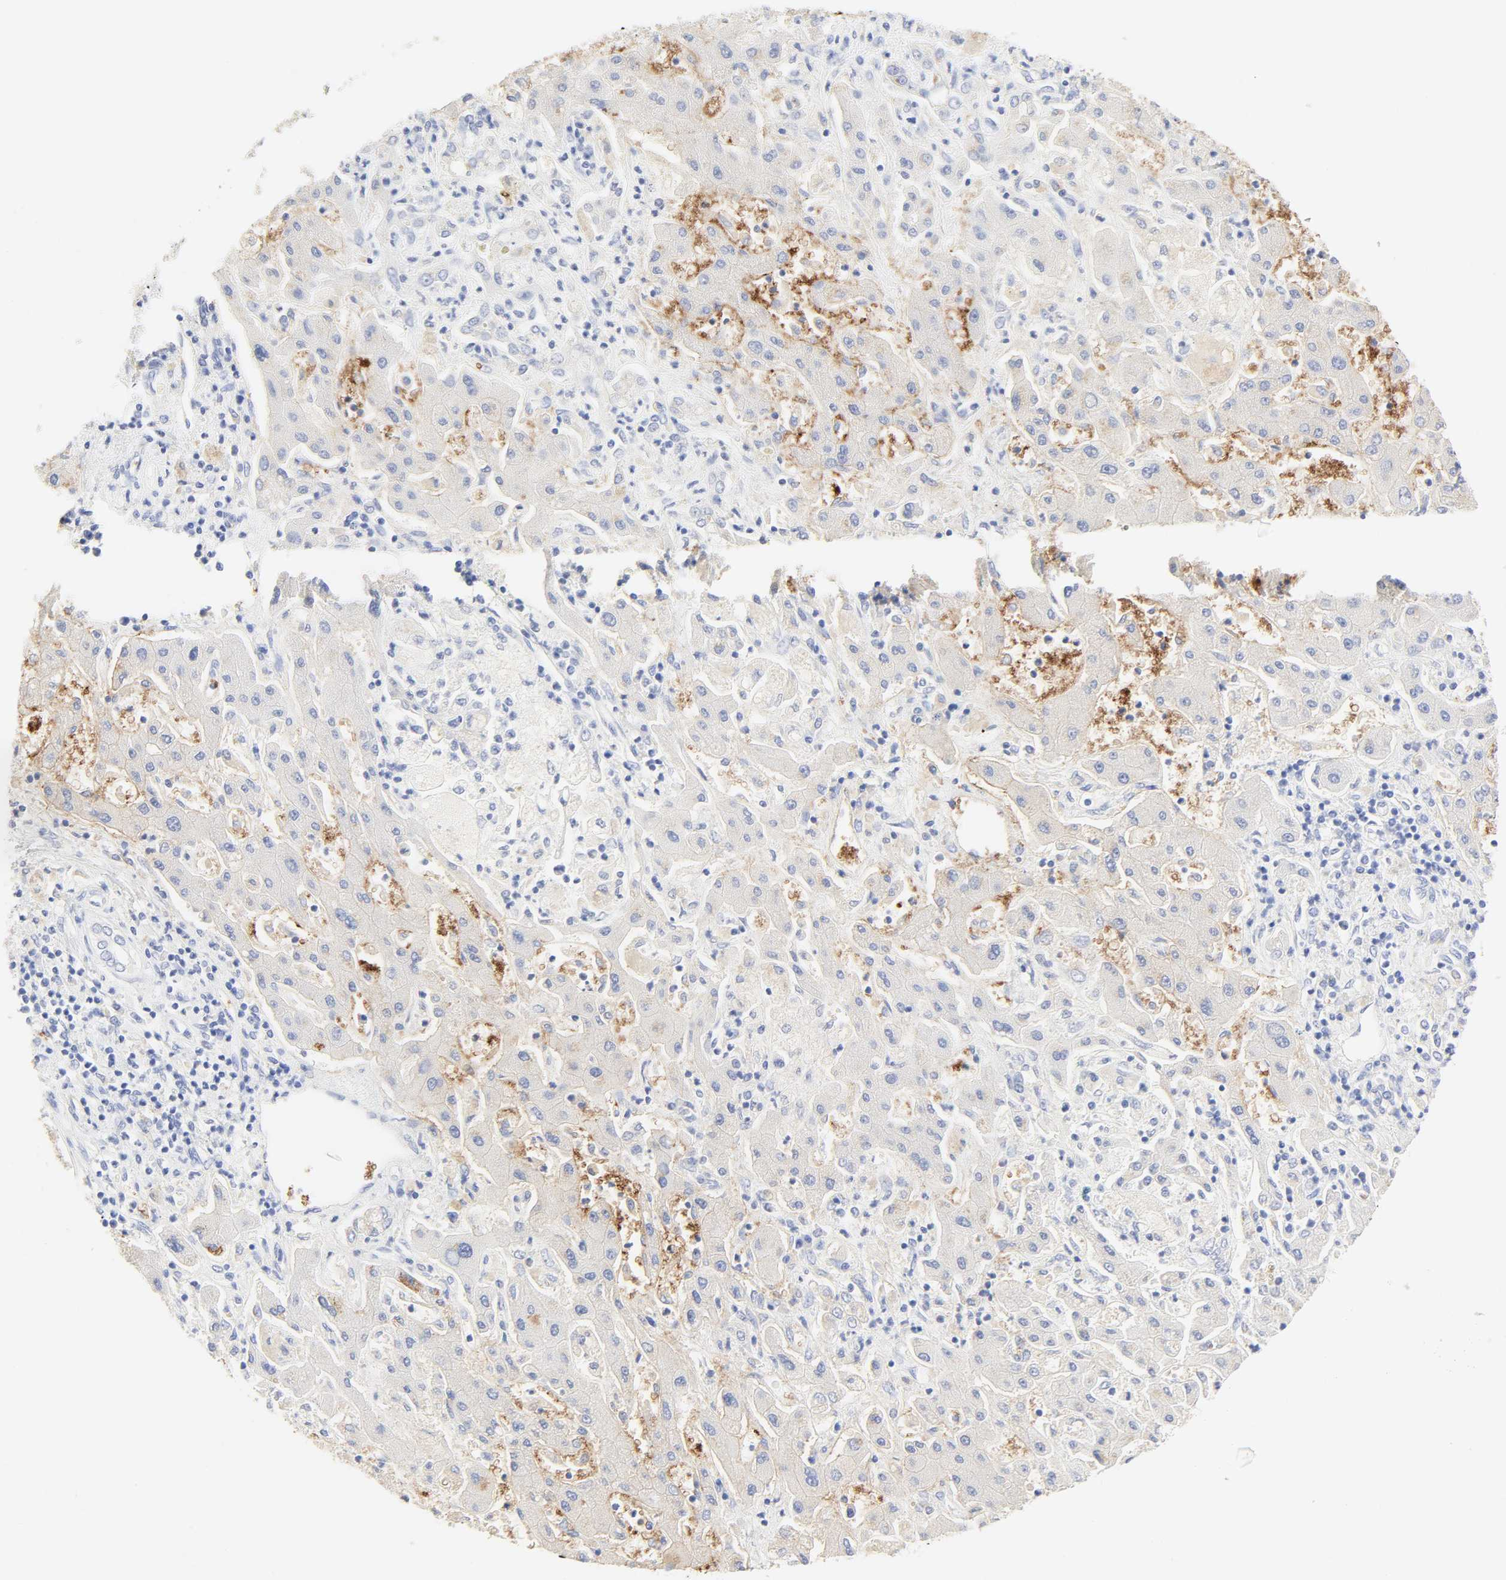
{"staining": {"intensity": "moderate", "quantity": "25%-75%", "location": "cytoplasmic/membranous"}, "tissue": "liver cancer", "cell_type": "Tumor cells", "image_type": "cancer", "snomed": [{"axis": "morphology", "description": "Cholangiocarcinoma"}, {"axis": "topography", "description": "Liver"}], "caption": "Protein expression analysis of human liver cholangiocarcinoma reveals moderate cytoplasmic/membranous staining in about 25%-75% of tumor cells.", "gene": "SLCO1B3", "patient": {"sex": "male", "age": 50}}